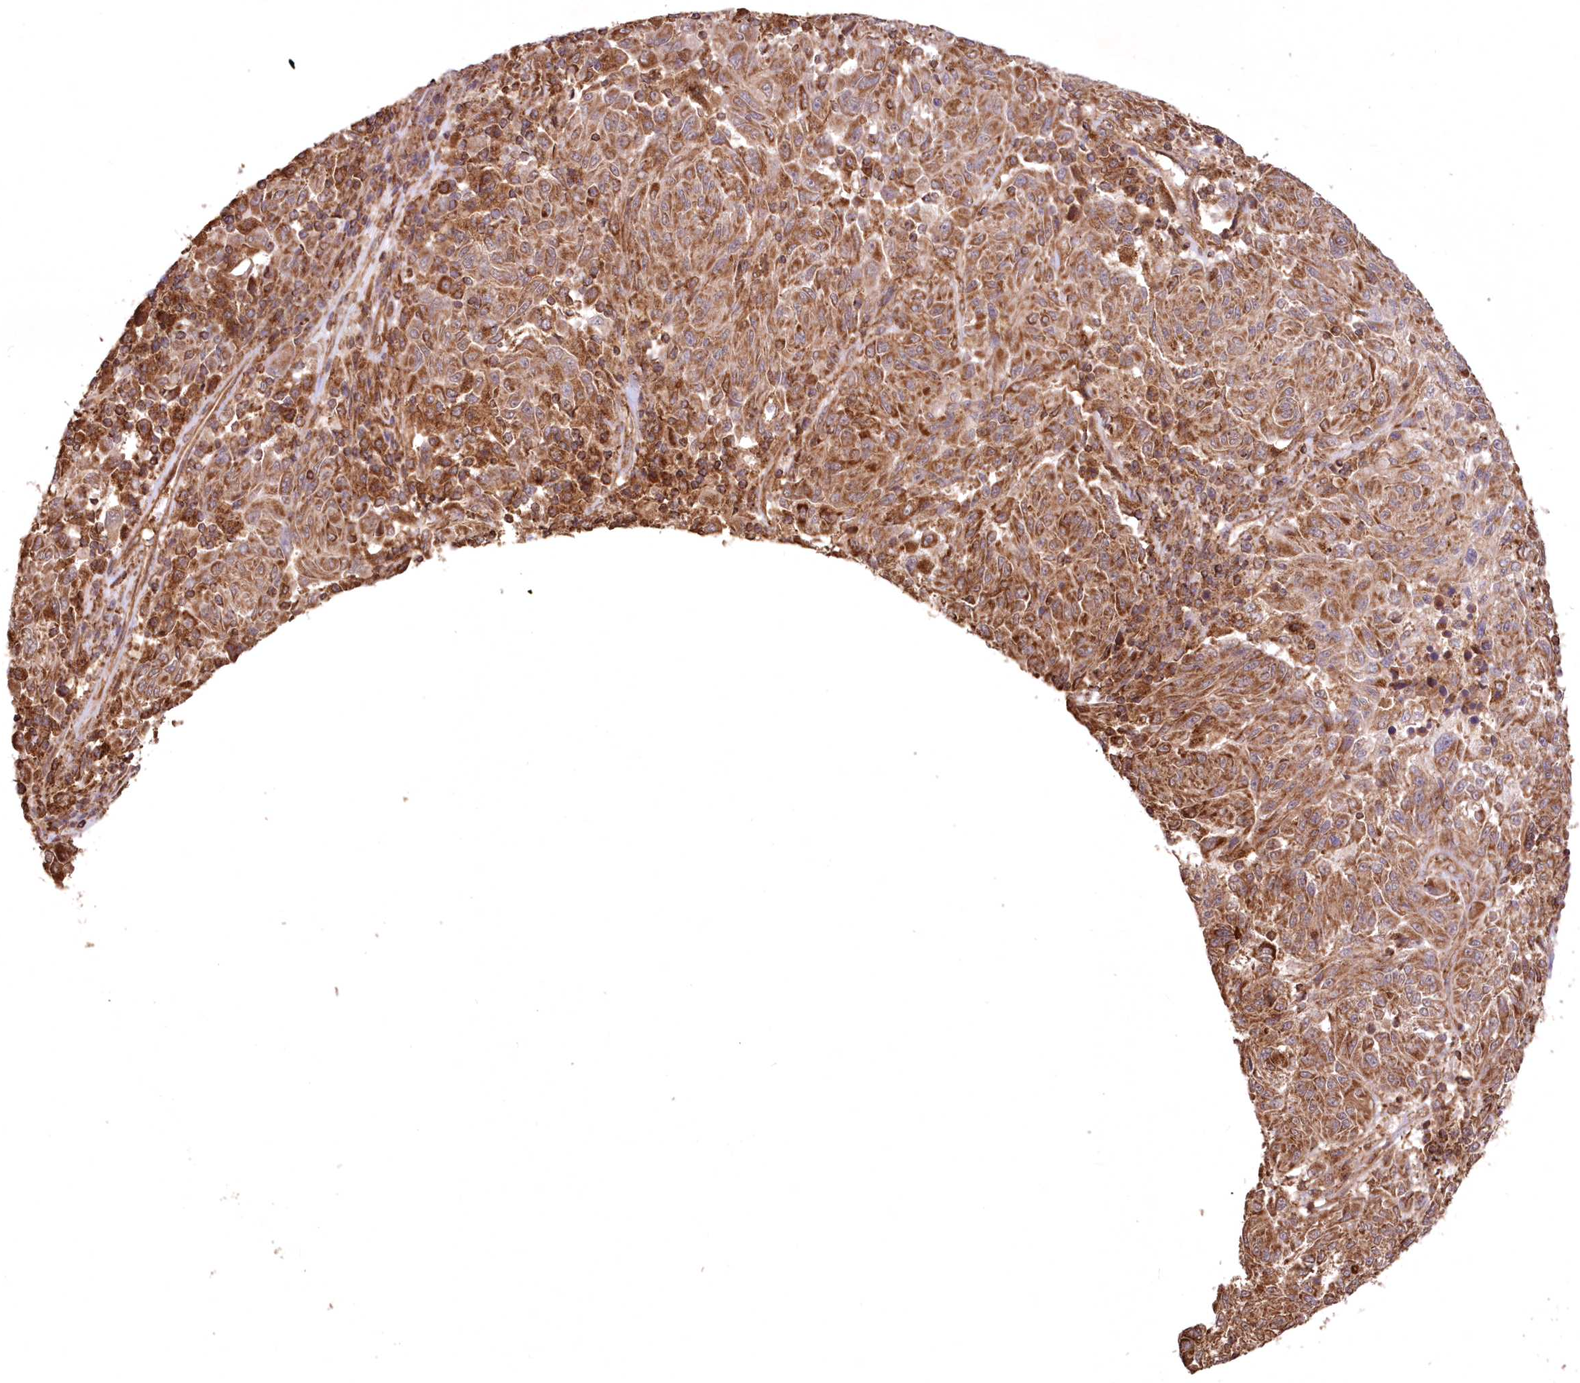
{"staining": {"intensity": "moderate", "quantity": ">75%", "location": "cytoplasmic/membranous"}, "tissue": "melanoma", "cell_type": "Tumor cells", "image_type": "cancer", "snomed": [{"axis": "morphology", "description": "Malignant melanoma, NOS"}, {"axis": "topography", "description": "Skin"}], "caption": "An image of malignant melanoma stained for a protein shows moderate cytoplasmic/membranous brown staining in tumor cells. Nuclei are stained in blue.", "gene": "TMEM139", "patient": {"sex": "male", "age": 53}}